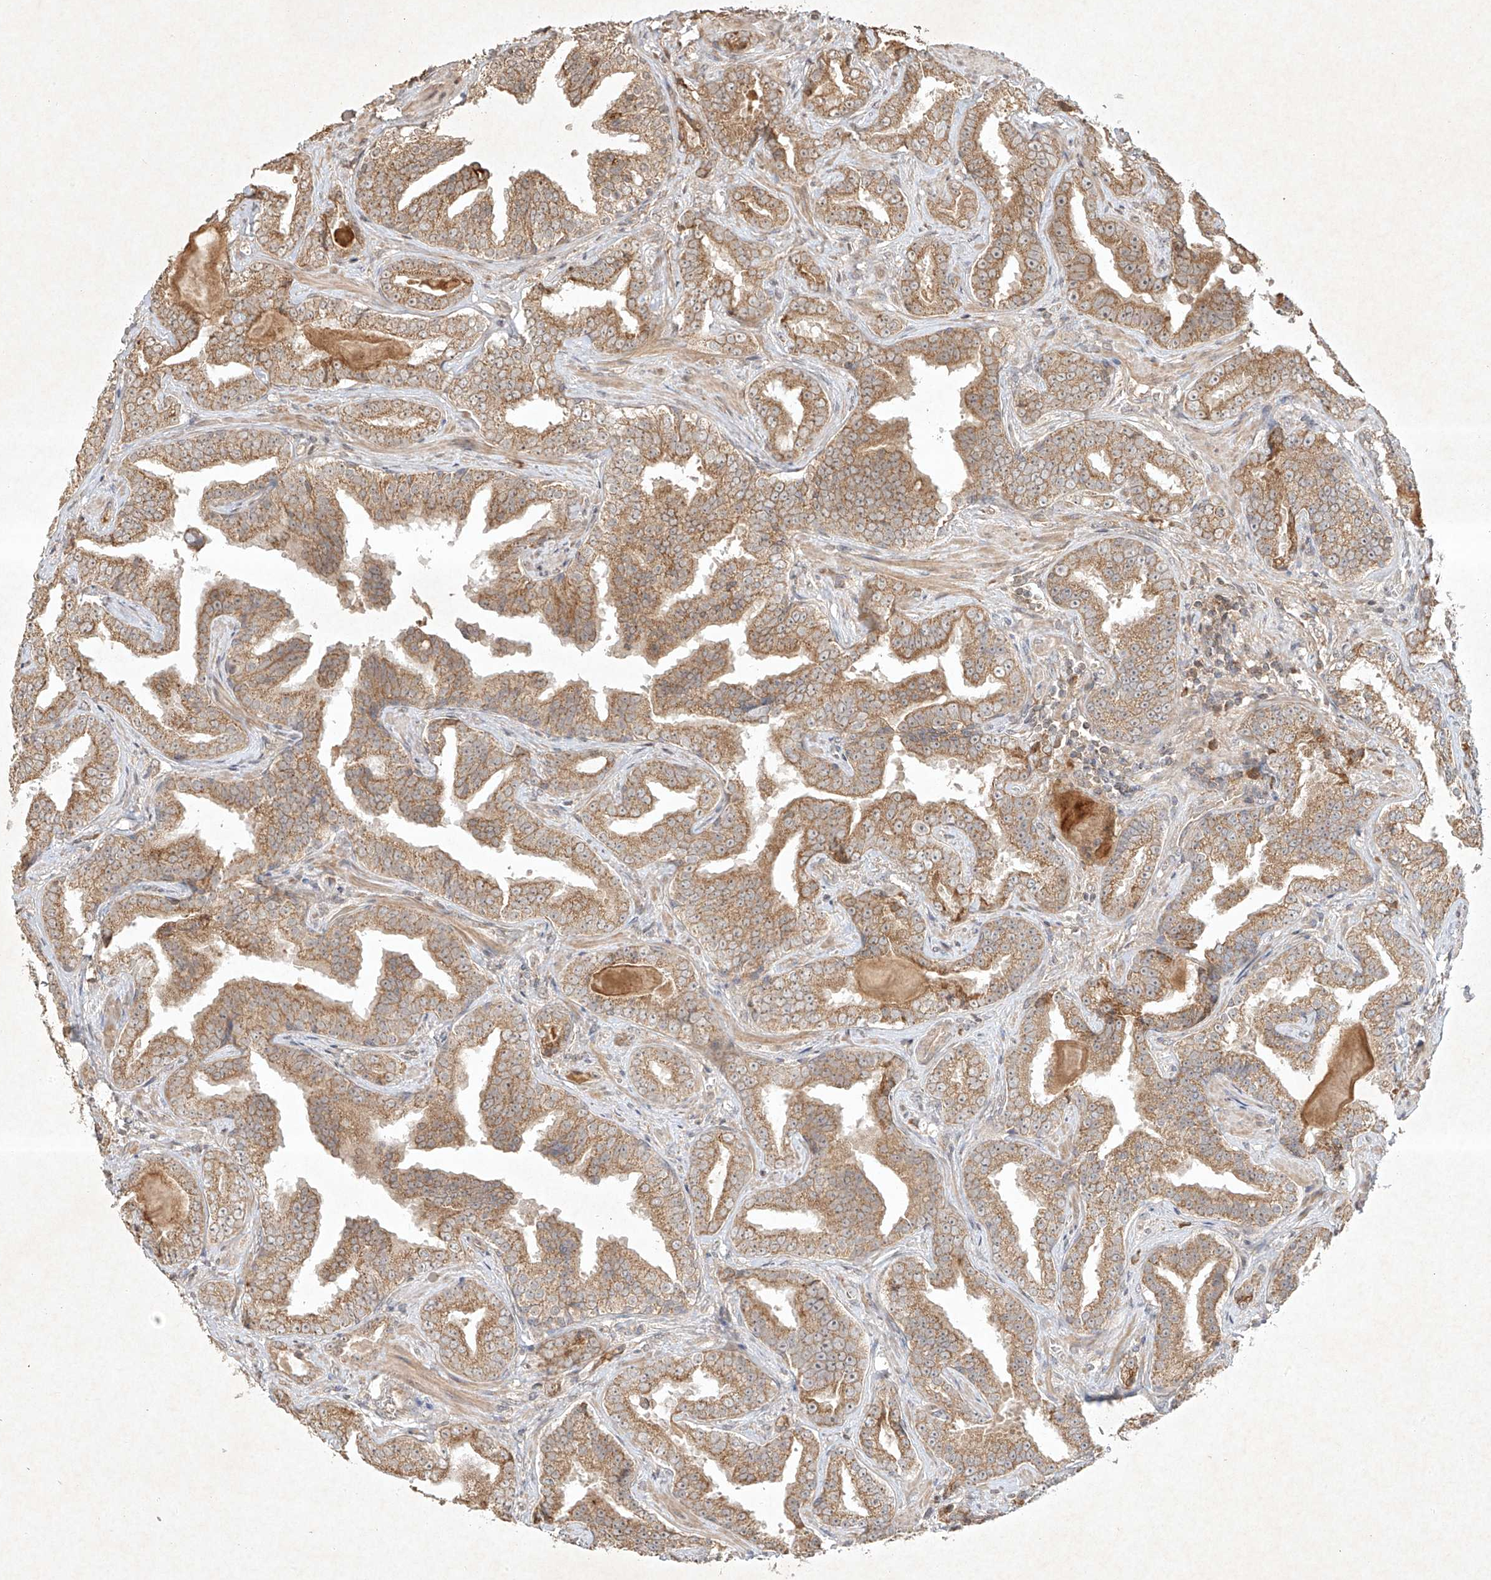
{"staining": {"intensity": "moderate", "quantity": ">75%", "location": "cytoplasmic/membranous"}, "tissue": "prostate cancer", "cell_type": "Tumor cells", "image_type": "cancer", "snomed": [{"axis": "morphology", "description": "Adenocarcinoma, Low grade"}, {"axis": "topography", "description": "Prostate"}], "caption": "Human prostate cancer (low-grade adenocarcinoma) stained with a brown dye exhibits moderate cytoplasmic/membranous positive positivity in approximately >75% of tumor cells.", "gene": "BTRC", "patient": {"sex": "male", "age": 60}}